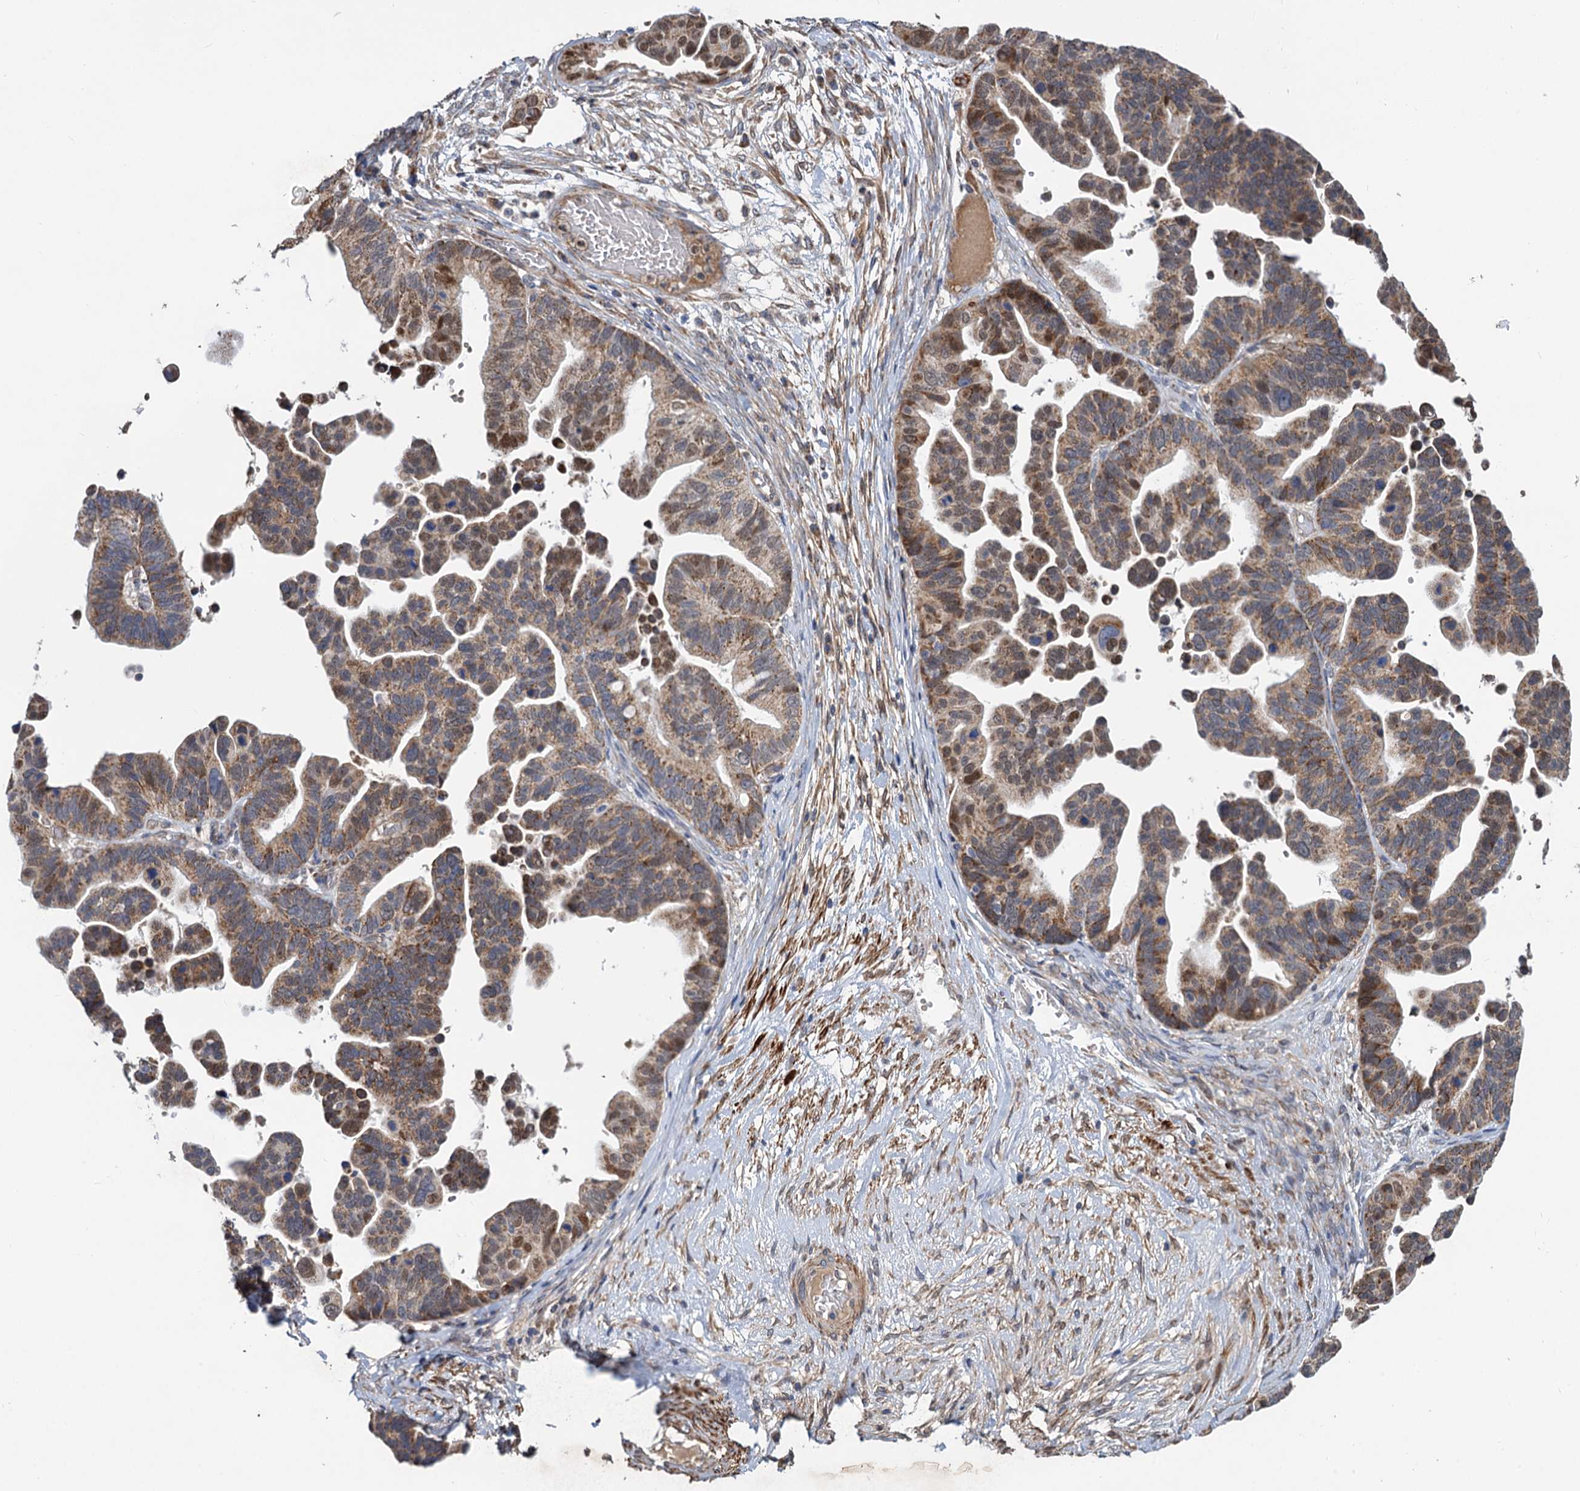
{"staining": {"intensity": "moderate", "quantity": "25%-75%", "location": "cytoplasmic/membranous,nuclear"}, "tissue": "ovarian cancer", "cell_type": "Tumor cells", "image_type": "cancer", "snomed": [{"axis": "morphology", "description": "Cystadenocarcinoma, serous, NOS"}, {"axis": "topography", "description": "Ovary"}], "caption": "Immunohistochemical staining of ovarian cancer (serous cystadenocarcinoma) reveals moderate cytoplasmic/membranous and nuclear protein expression in approximately 25%-75% of tumor cells.", "gene": "ALKBH7", "patient": {"sex": "female", "age": 56}}